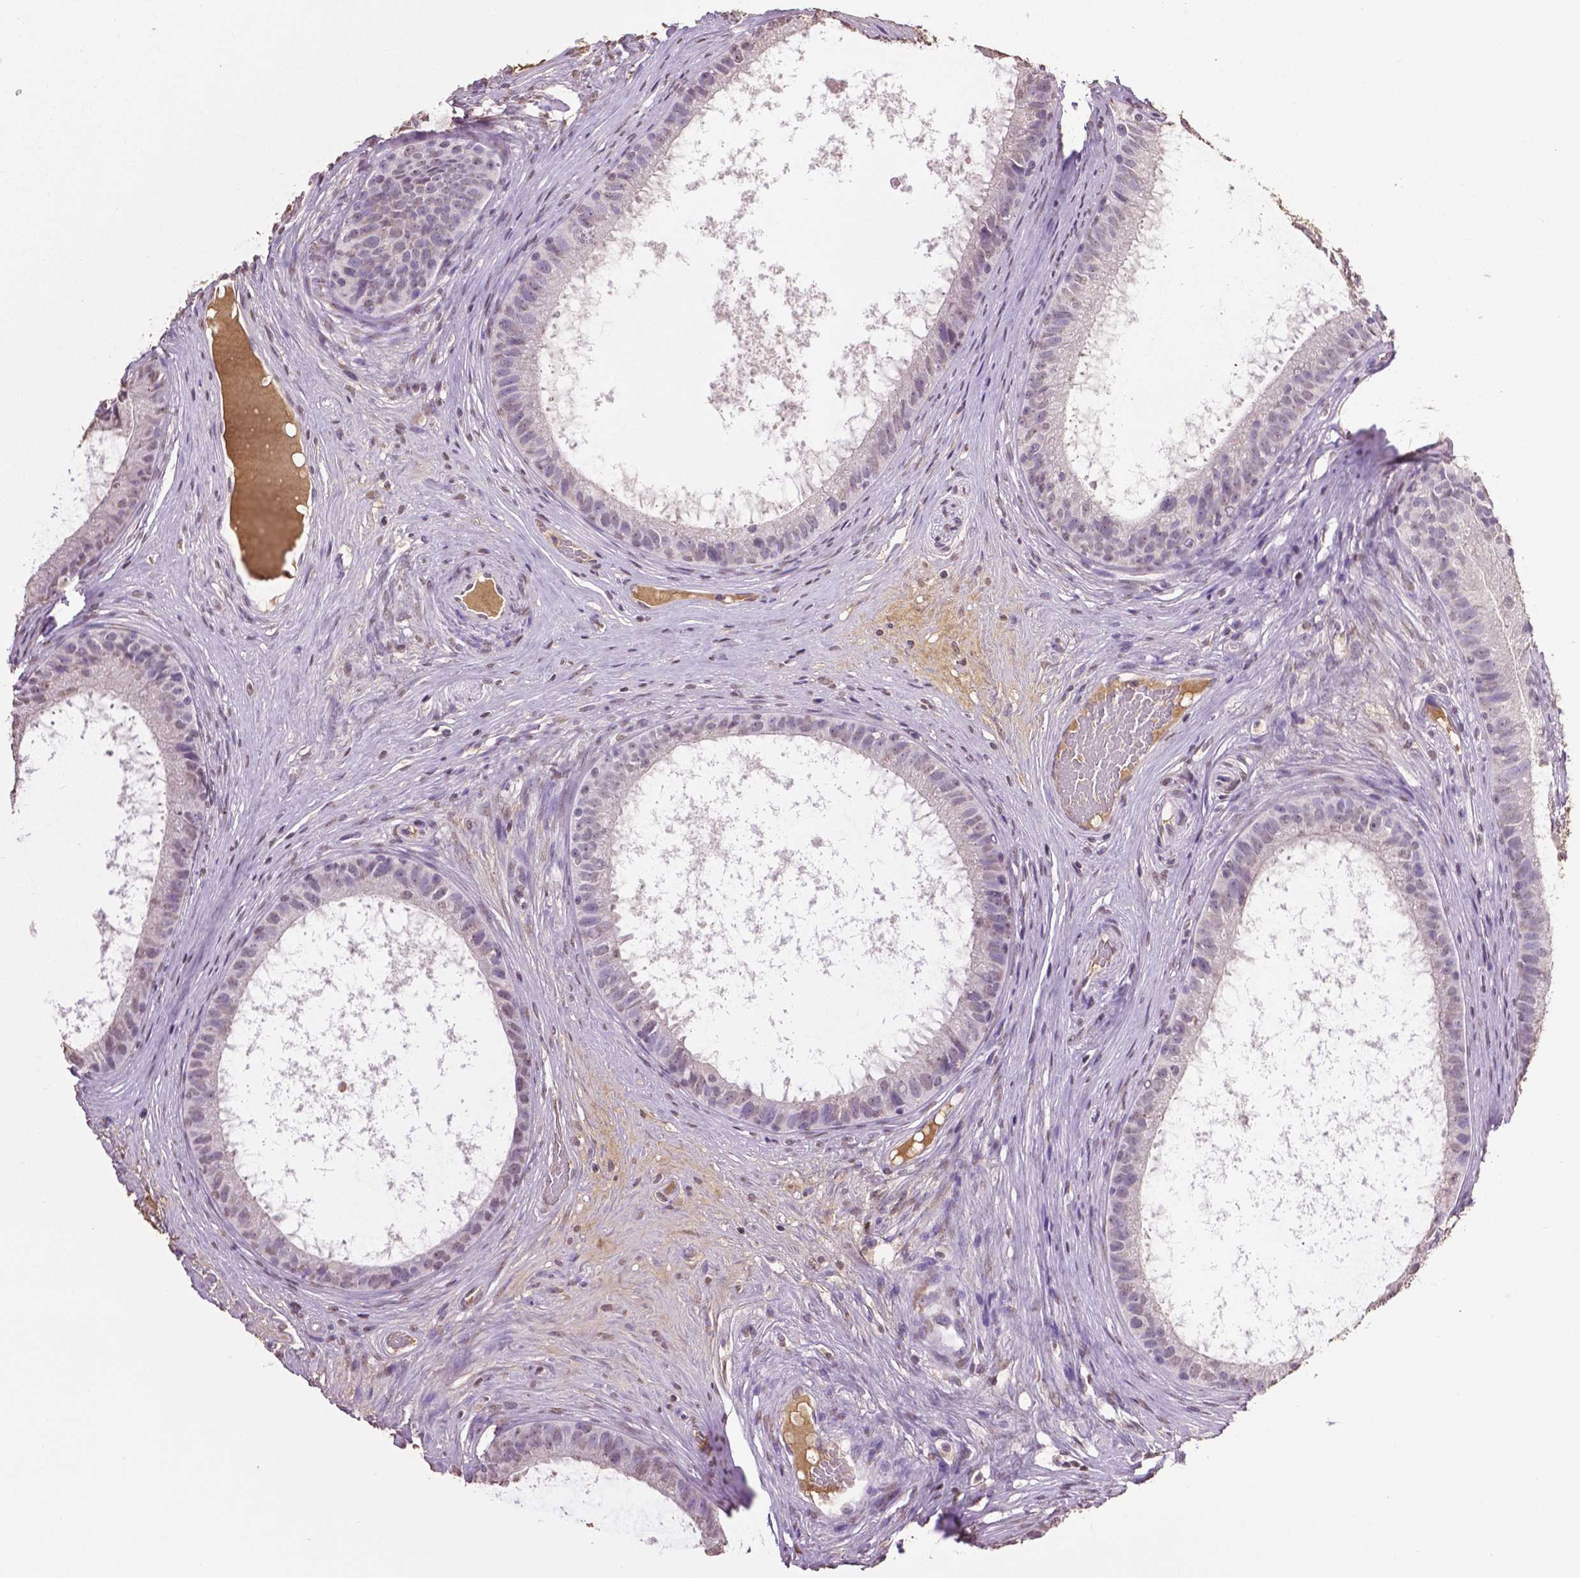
{"staining": {"intensity": "weak", "quantity": "<25%", "location": "nuclear"}, "tissue": "epididymis", "cell_type": "Glandular cells", "image_type": "normal", "snomed": [{"axis": "morphology", "description": "Normal tissue, NOS"}, {"axis": "topography", "description": "Epididymis"}], "caption": "IHC image of unremarkable epididymis: epididymis stained with DAB (3,3'-diaminobenzidine) displays no significant protein positivity in glandular cells.", "gene": "RUNX3", "patient": {"sex": "male", "age": 59}}